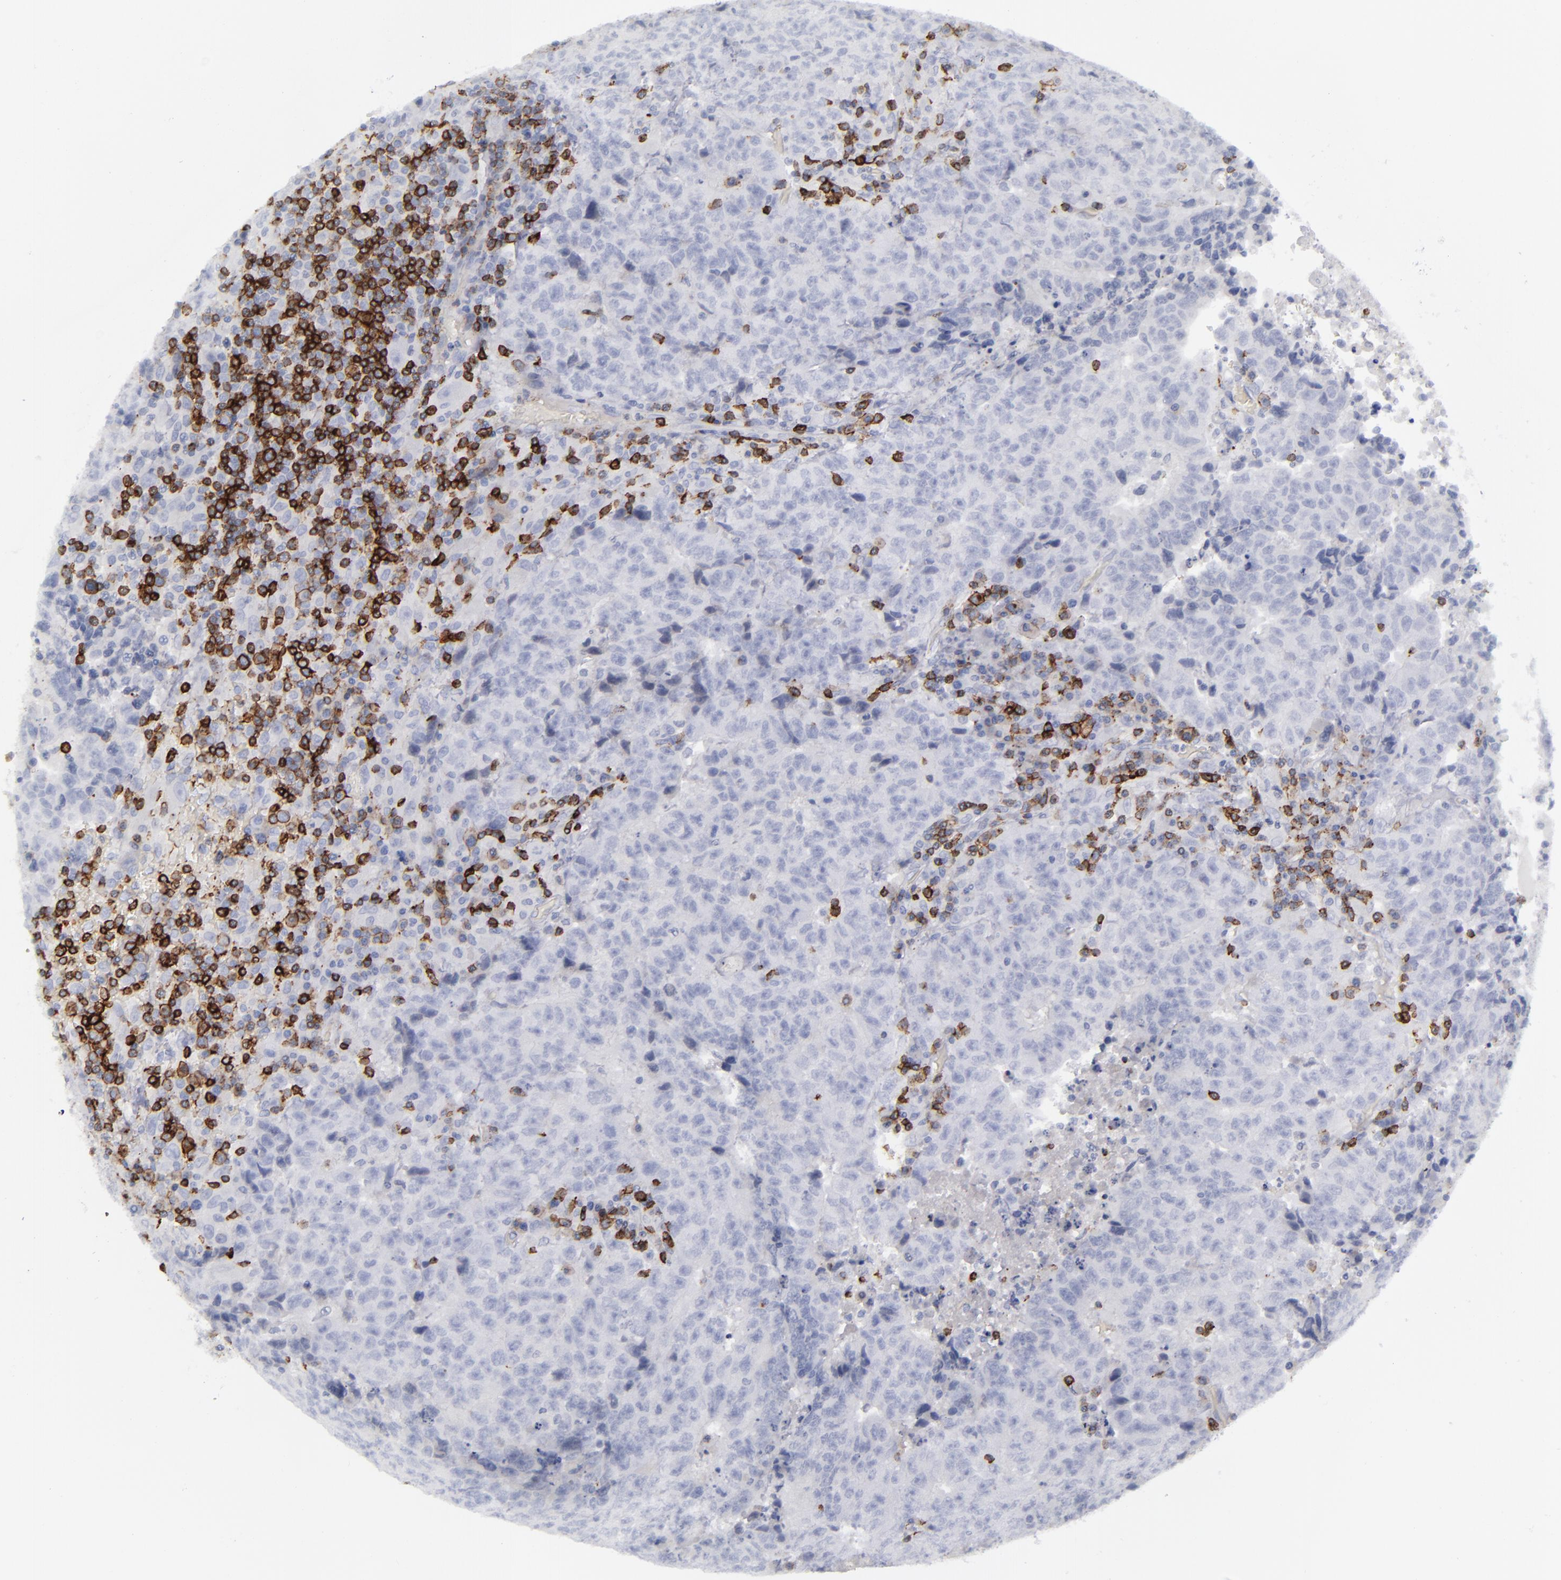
{"staining": {"intensity": "negative", "quantity": "none", "location": "none"}, "tissue": "testis cancer", "cell_type": "Tumor cells", "image_type": "cancer", "snomed": [{"axis": "morphology", "description": "Necrosis, NOS"}, {"axis": "morphology", "description": "Carcinoma, Embryonal, NOS"}, {"axis": "topography", "description": "Testis"}], "caption": "Testis cancer (embryonal carcinoma) stained for a protein using immunohistochemistry (IHC) exhibits no staining tumor cells.", "gene": "CD27", "patient": {"sex": "male", "age": 19}}